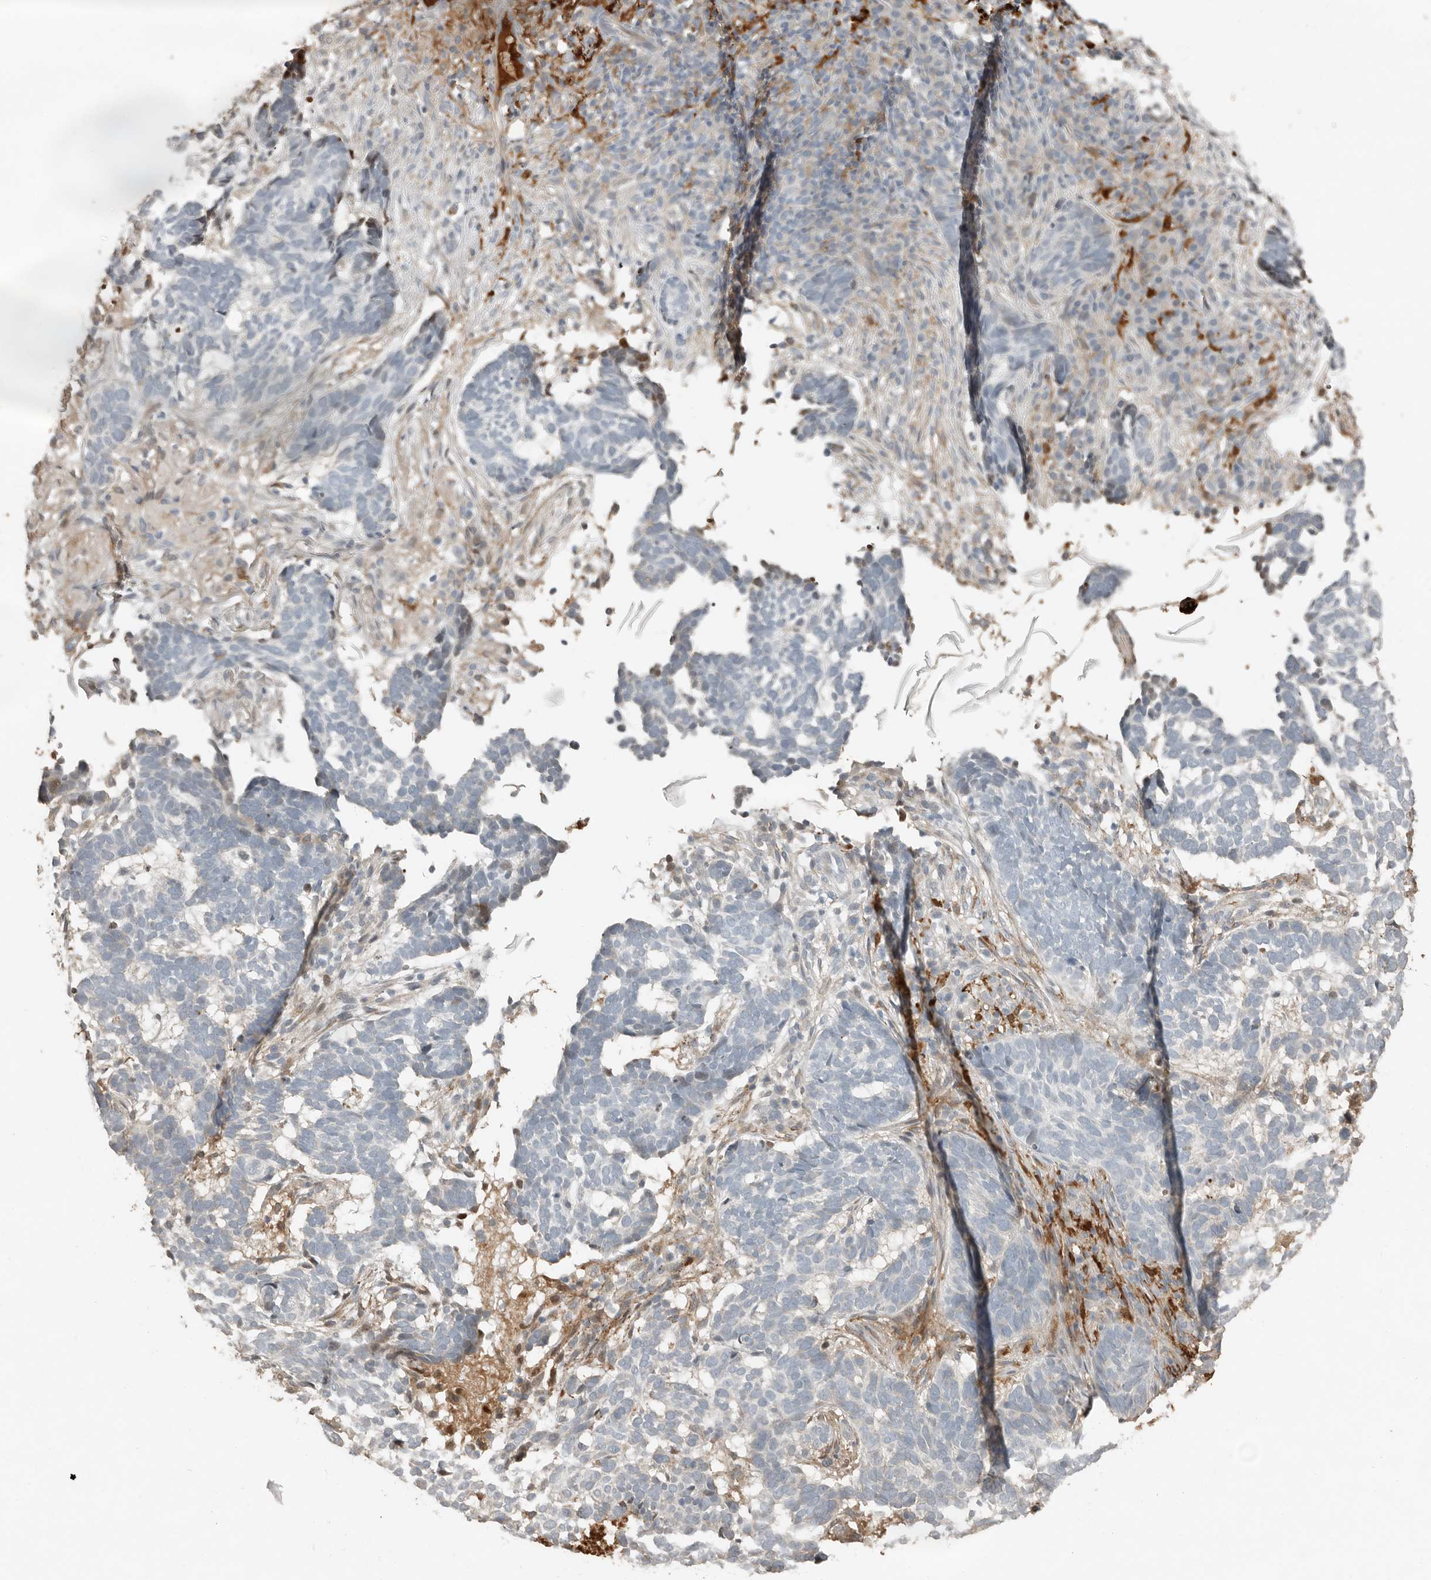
{"staining": {"intensity": "negative", "quantity": "none", "location": "none"}, "tissue": "skin cancer", "cell_type": "Tumor cells", "image_type": "cancer", "snomed": [{"axis": "morphology", "description": "Basal cell carcinoma"}, {"axis": "topography", "description": "Skin"}], "caption": "An image of human skin cancer is negative for staining in tumor cells.", "gene": "KLHL38", "patient": {"sex": "male", "age": 85}}